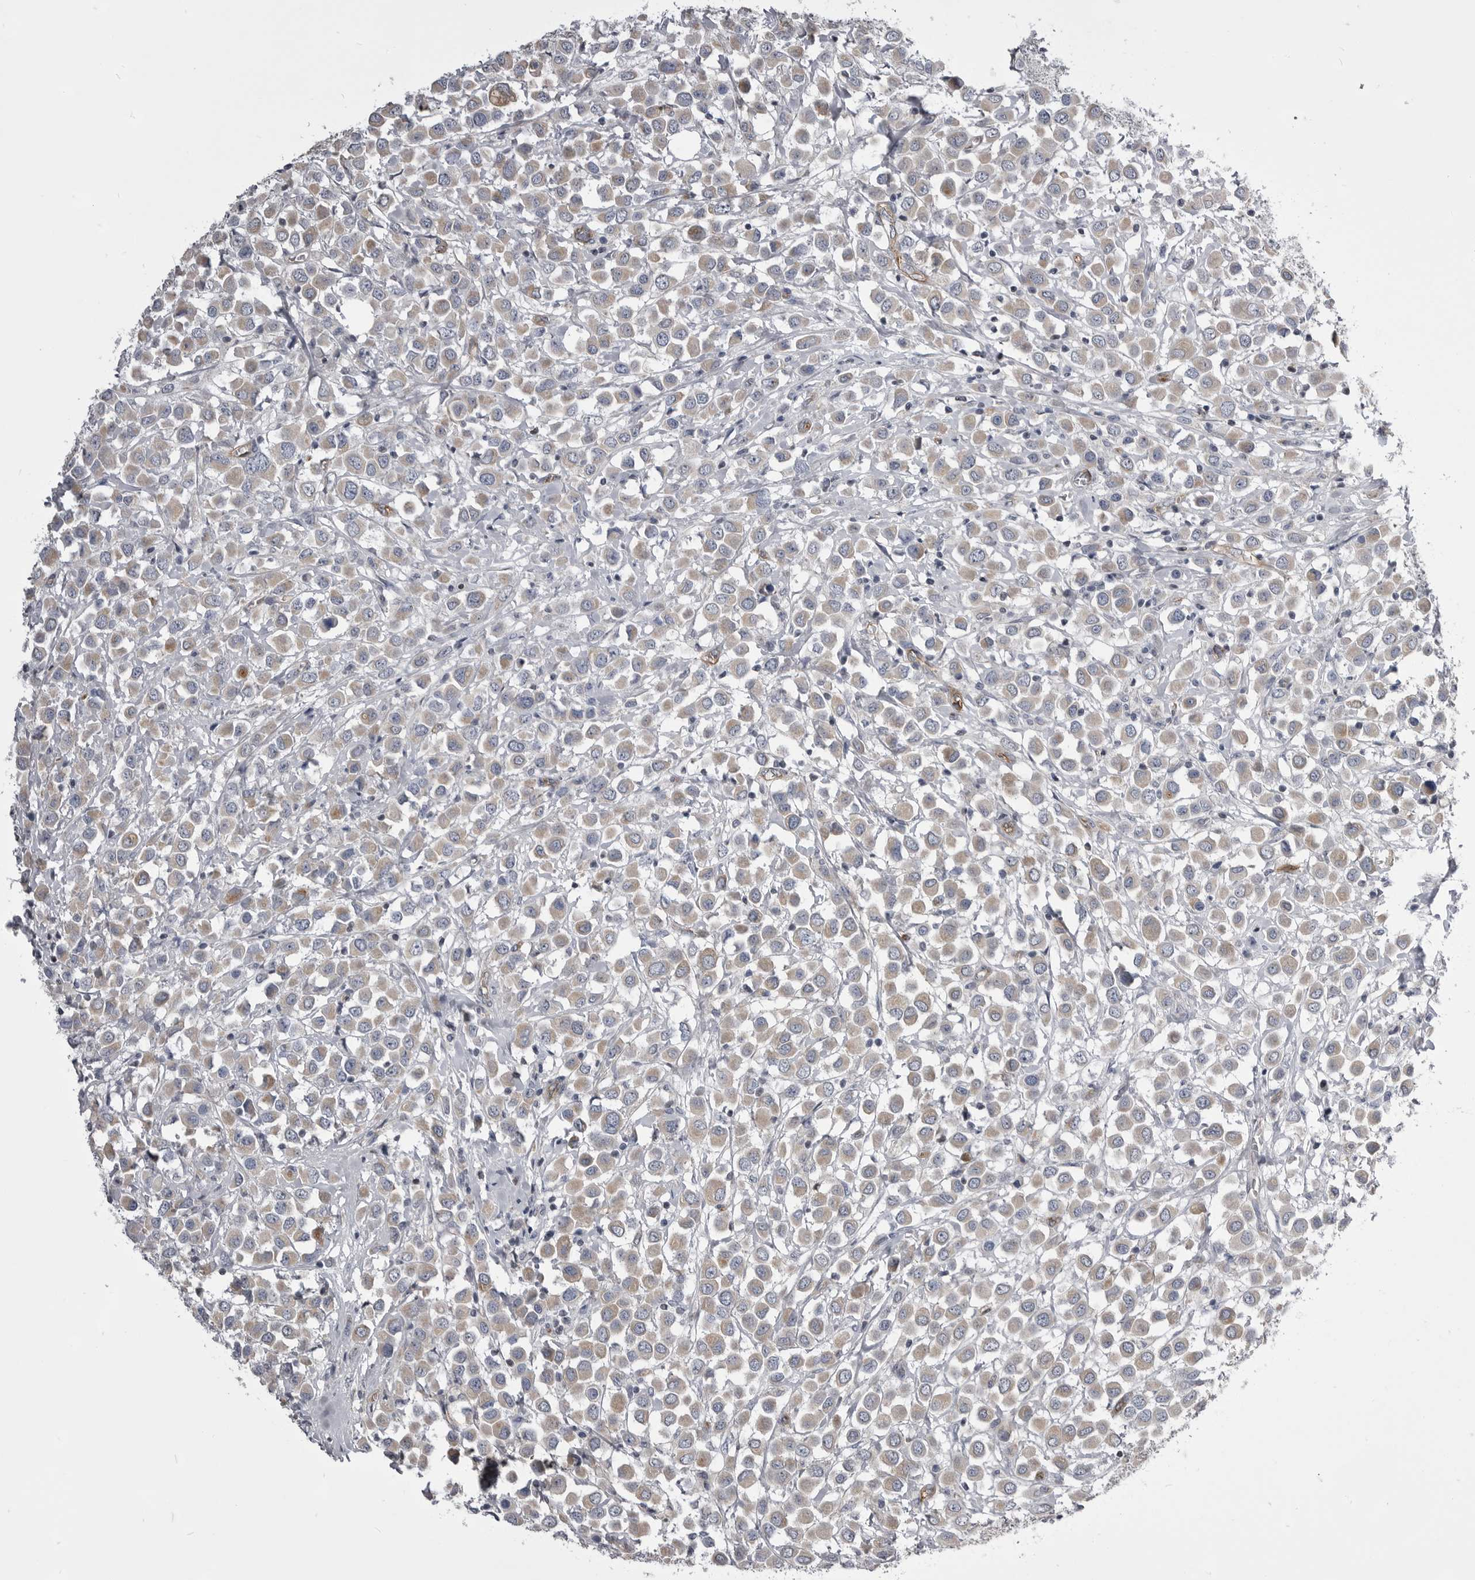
{"staining": {"intensity": "weak", "quantity": ">75%", "location": "cytoplasmic/membranous"}, "tissue": "breast cancer", "cell_type": "Tumor cells", "image_type": "cancer", "snomed": [{"axis": "morphology", "description": "Duct carcinoma"}, {"axis": "topography", "description": "Breast"}], "caption": "High-magnification brightfield microscopy of breast cancer stained with DAB (brown) and counterstained with hematoxylin (blue). tumor cells exhibit weak cytoplasmic/membranous positivity is identified in approximately>75% of cells.", "gene": "OPLAH", "patient": {"sex": "female", "age": 61}}